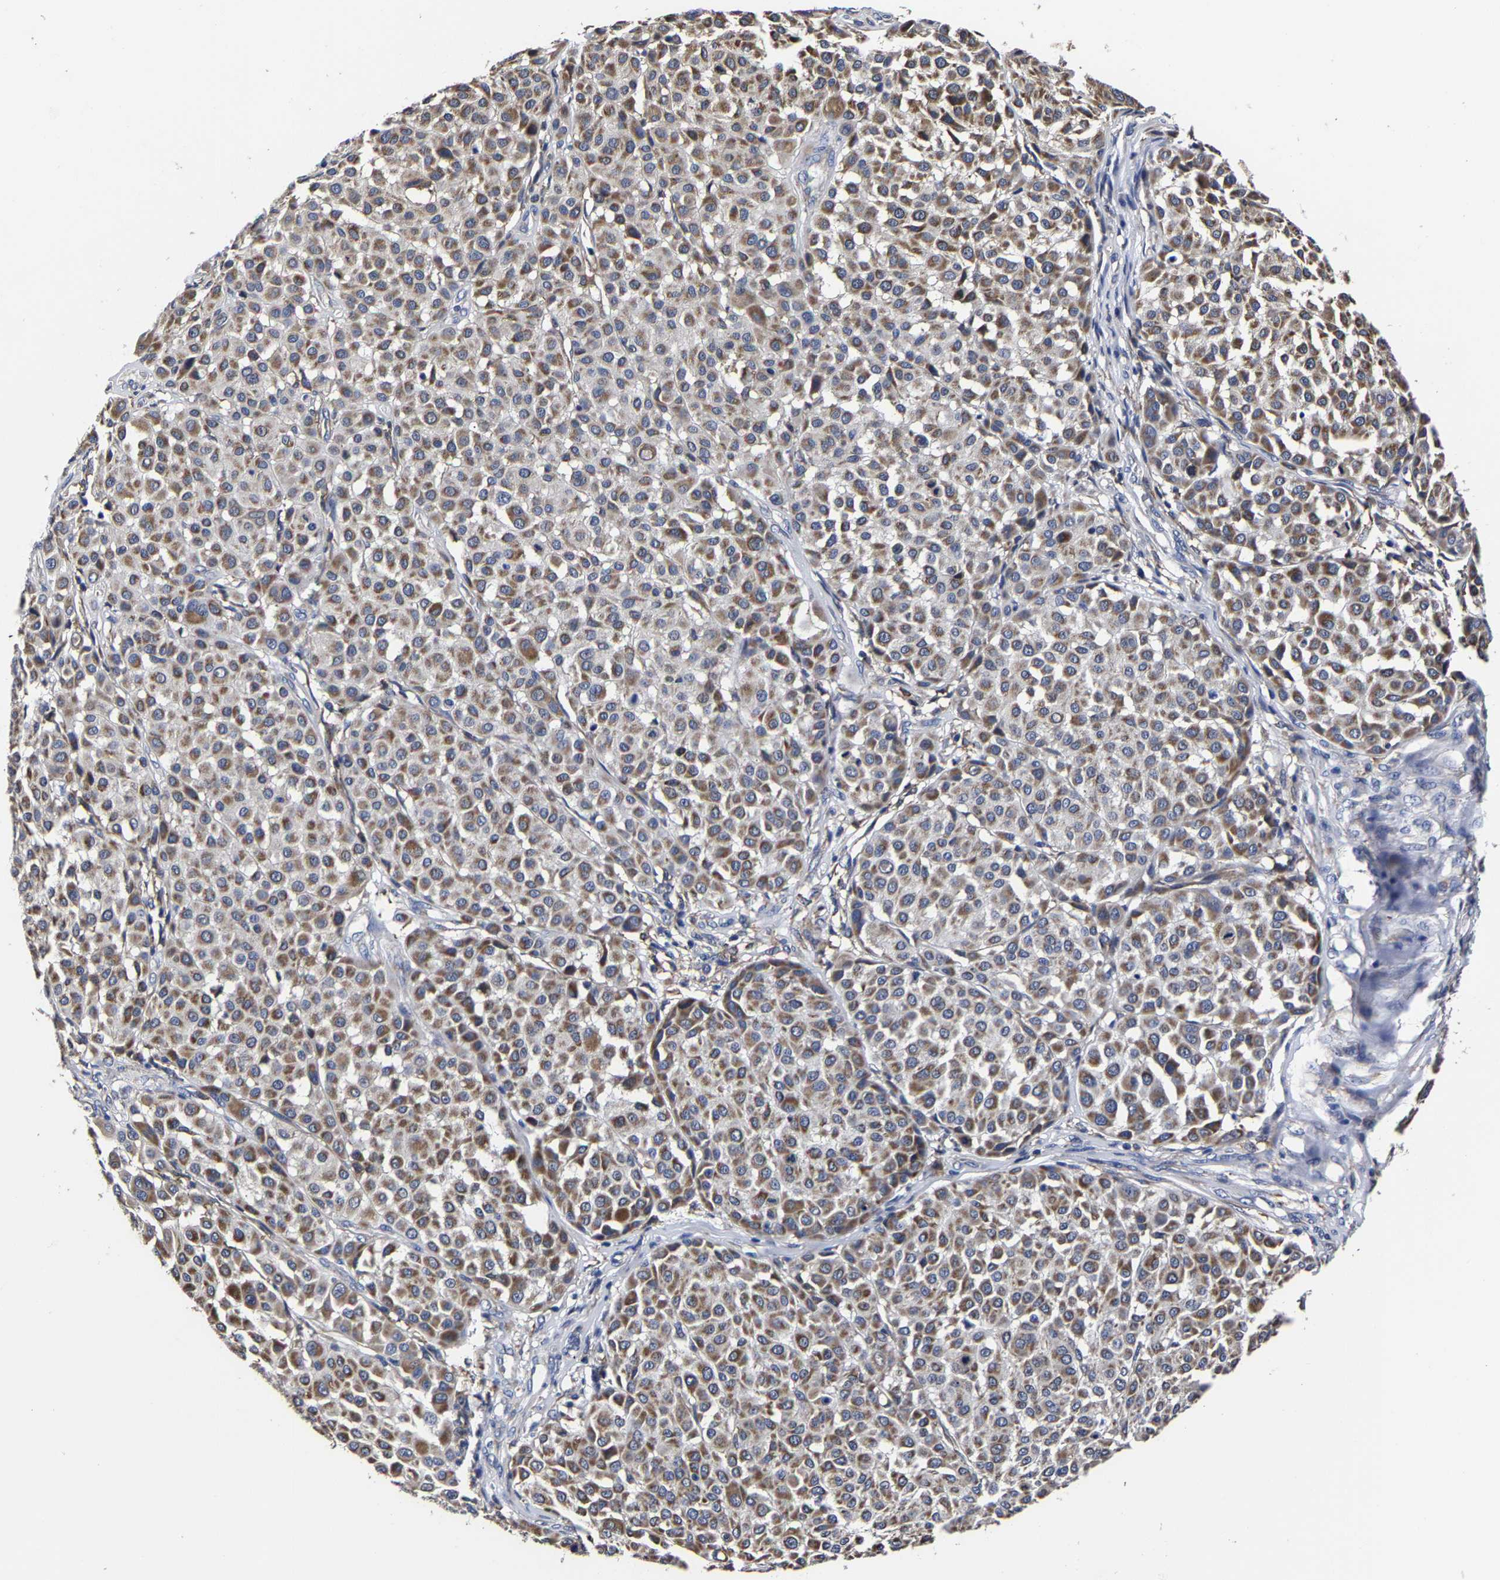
{"staining": {"intensity": "moderate", "quantity": ">75%", "location": "cytoplasmic/membranous"}, "tissue": "melanoma", "cell_type": "Tumor cells", "image_type": "cancer", "snomed": [{"axis": "morphology", "description": "Malignant melanoma, Metastatic site"}, {"axis": "topography", "description": "Soft tissue"}], "caption": "Melanoma tissue displays moderate cytoplasmic/membranous expression in approximately >75% of tumor cells", "gene": "AASS", "patient": {"sex": "male", "age": 41}}